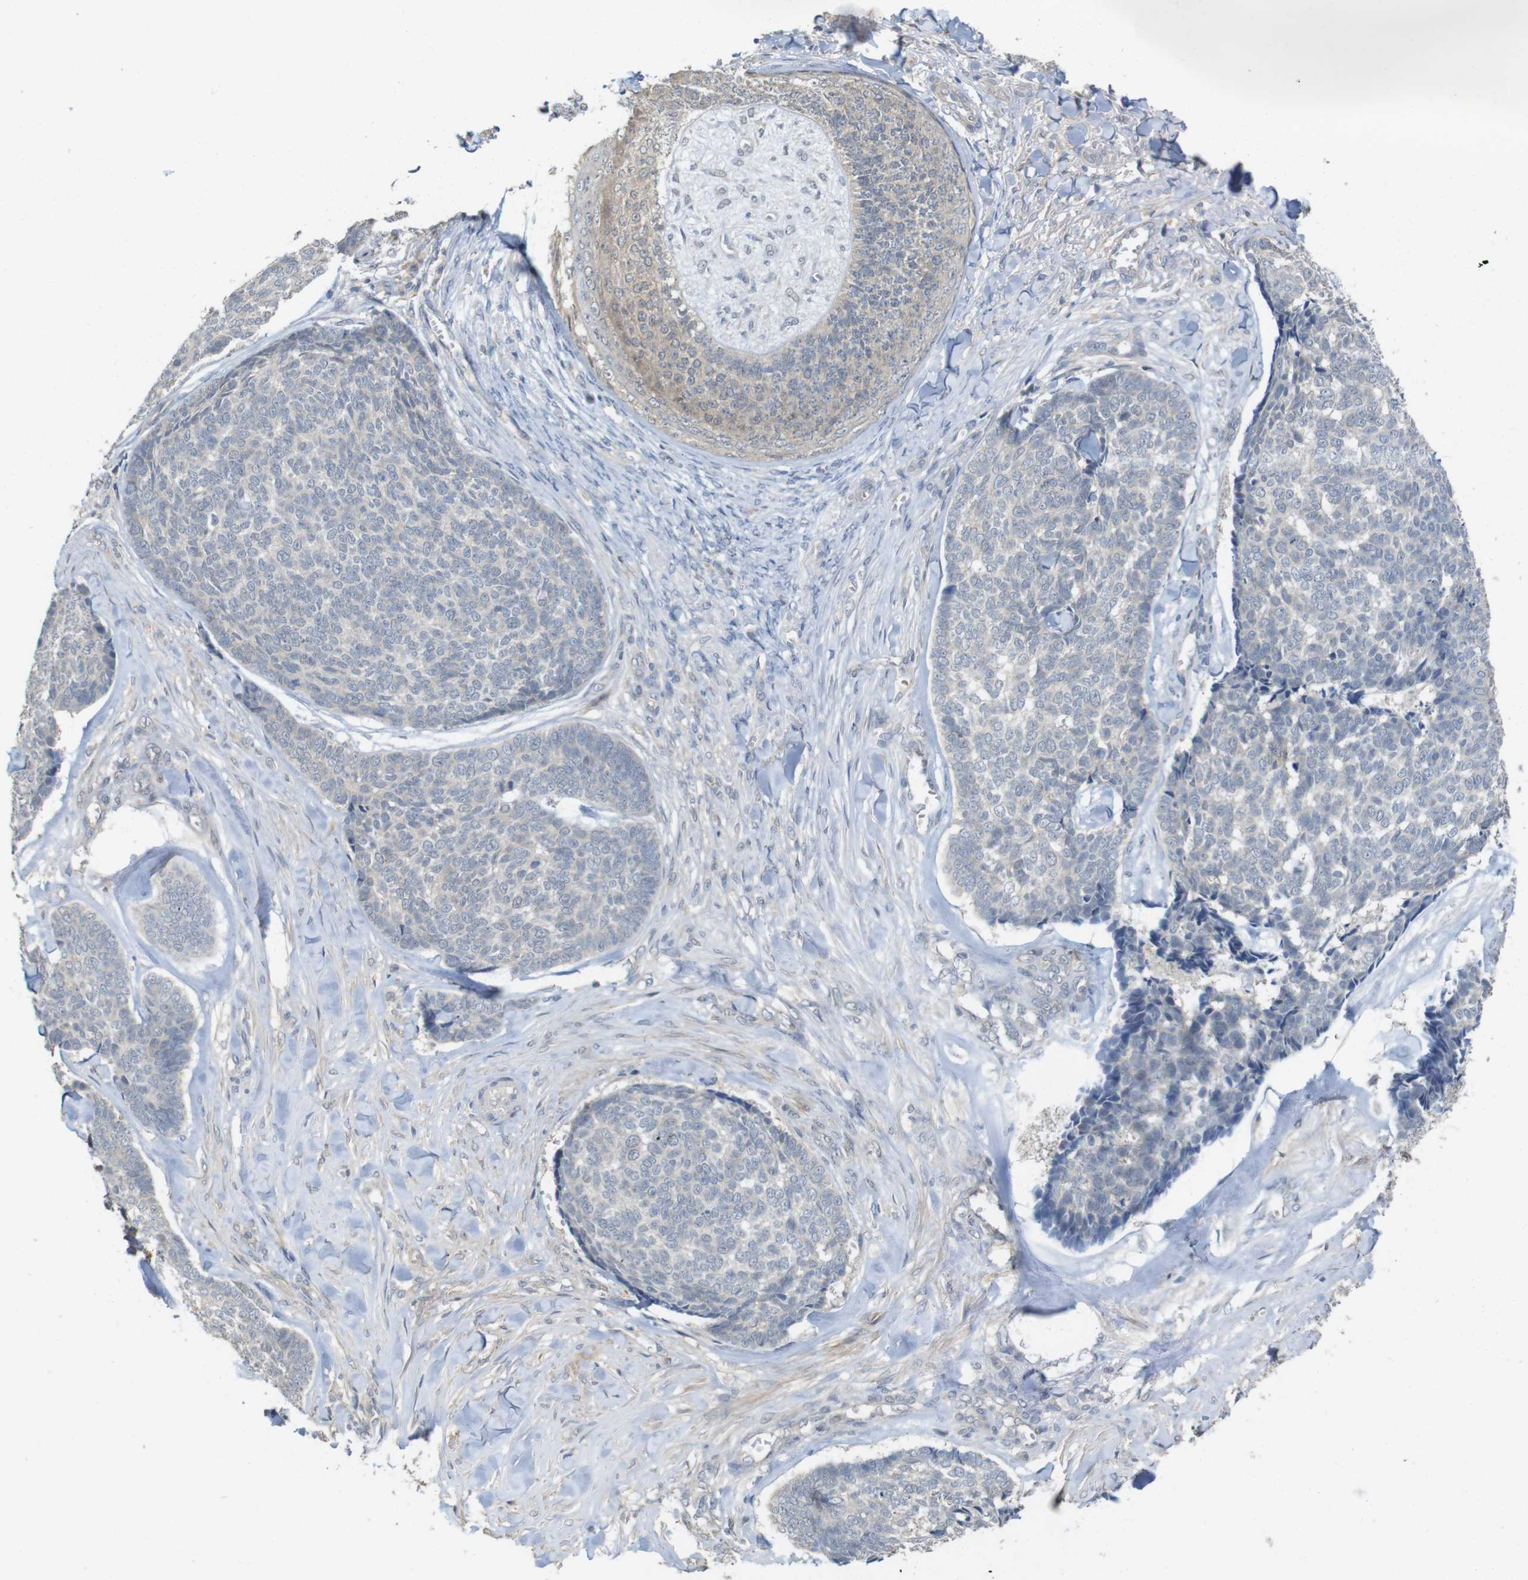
{"staining": {"intensity": "negative", "quantity": "none", "location": "none"}, "tissue": "skin cancer", "cell_type": "Tumor cells", "image_type": "cancer", "snomed": [{"axis": "morphology", "description": "Basal cell carcinoma"}, {"axis": "topography", "description": "Skin"}], "caption": "Skin cancer (basal cell carcinoma) was stained to show a protein in brown. There is no significant staining in tumor cells. (Stains: DAB IHC with hematoxylin counter stain, Microscopy: brightfield microscopy at high magnification).", "gene": "CDC34", "patient": {"sex": "male", "age": 84}}